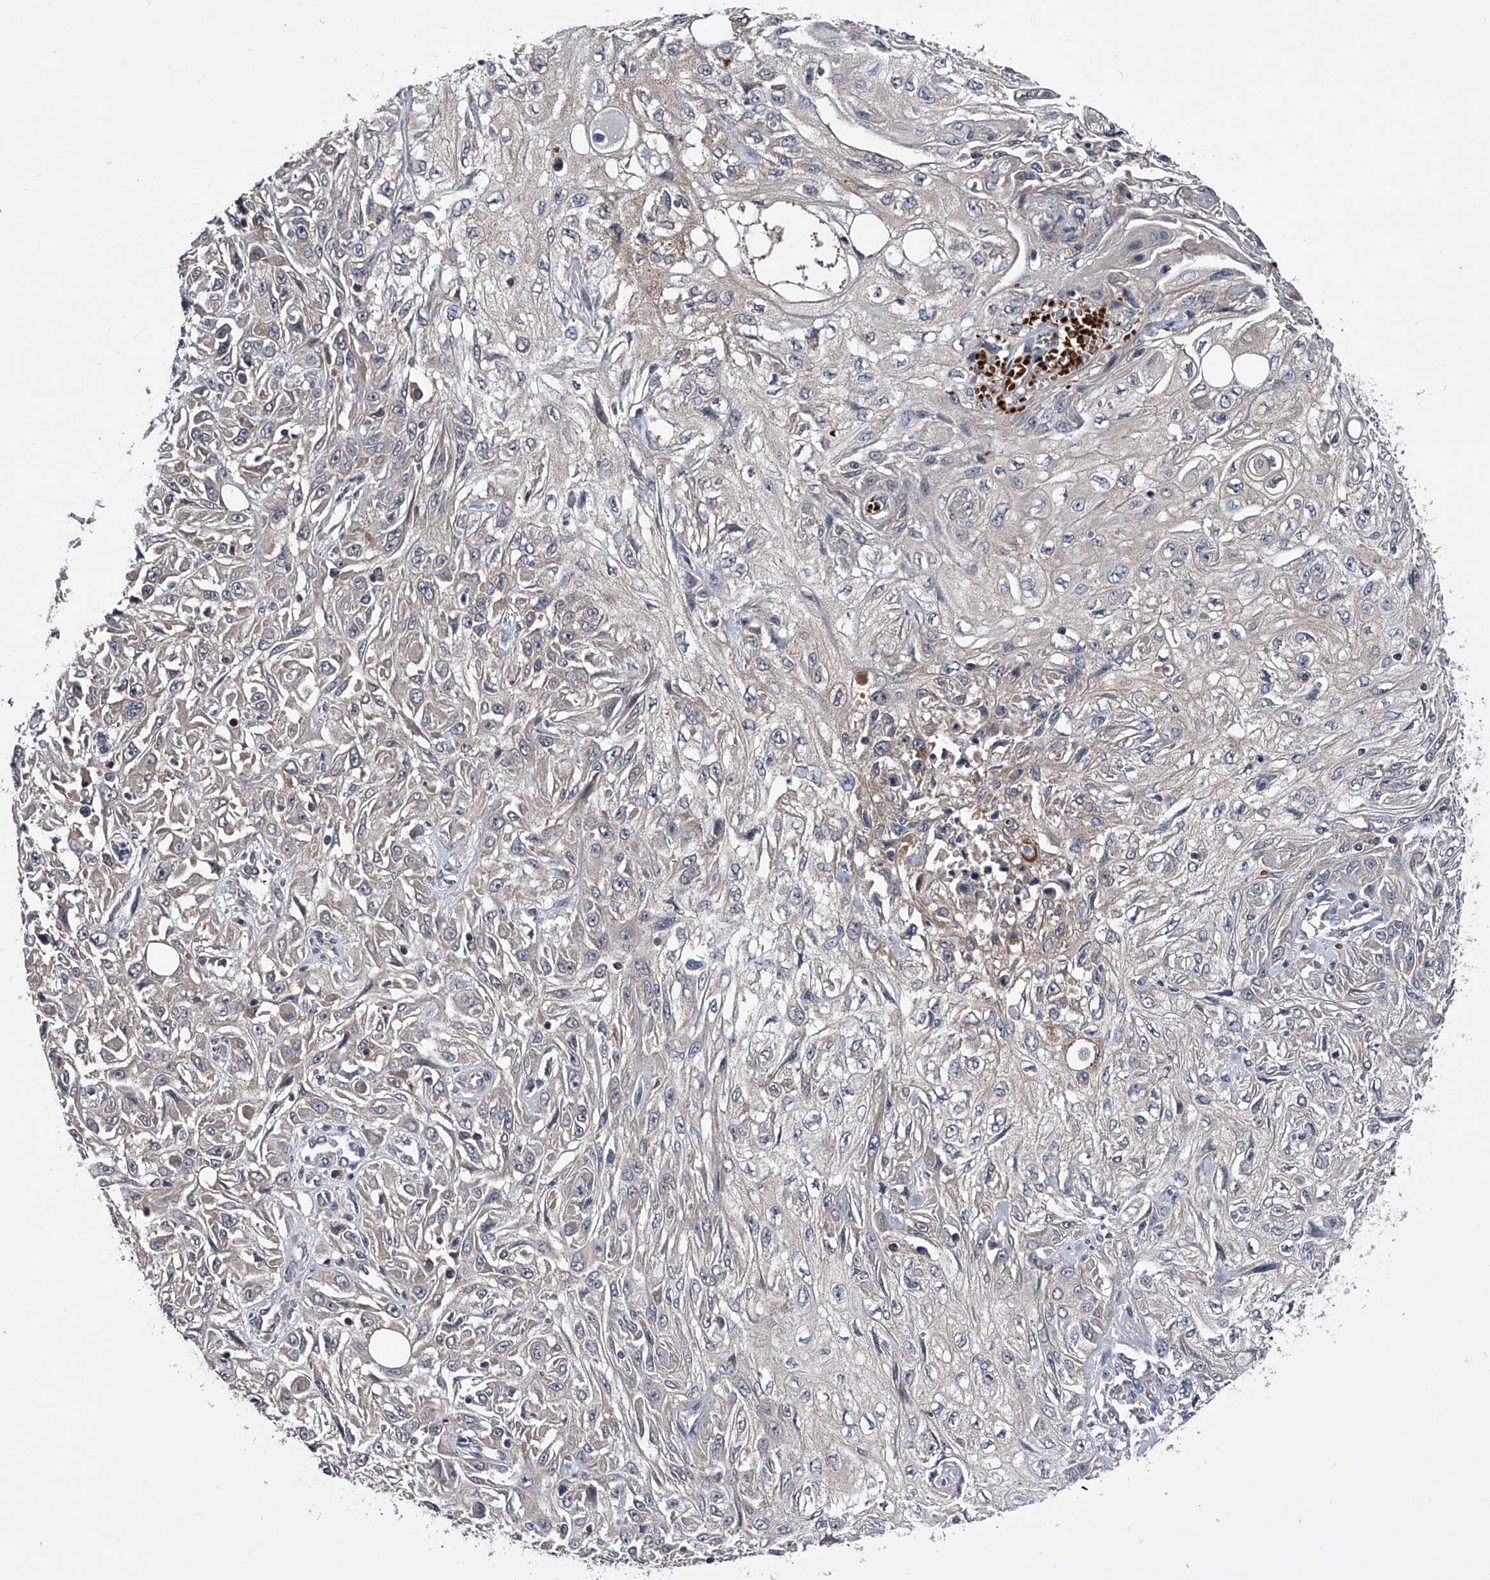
{"staining": {"intensity": "negative", "quantity": "none", "location": "none"}, "tissue": "skin cancer", "cell_type": "Tumor cells", "image_type": "cancer", "snomed": [{"axis": "morphology", "description": "Squamous cell carcinoma, NOS"}, {"axis": "morphology", "description": "Squamous cell carcinoma, metastatic, NOS"}, {"axis": "topography", "description": "Skin"}, {"axis": "topography", "description": "Lymph node"}], "caption": "This is an immunohistochemistry (IHC) image of human skin cancer. There is no staining in tumor cells.", "gene": "ZNF30", "patient": {"sex": "male", "age": 75}}